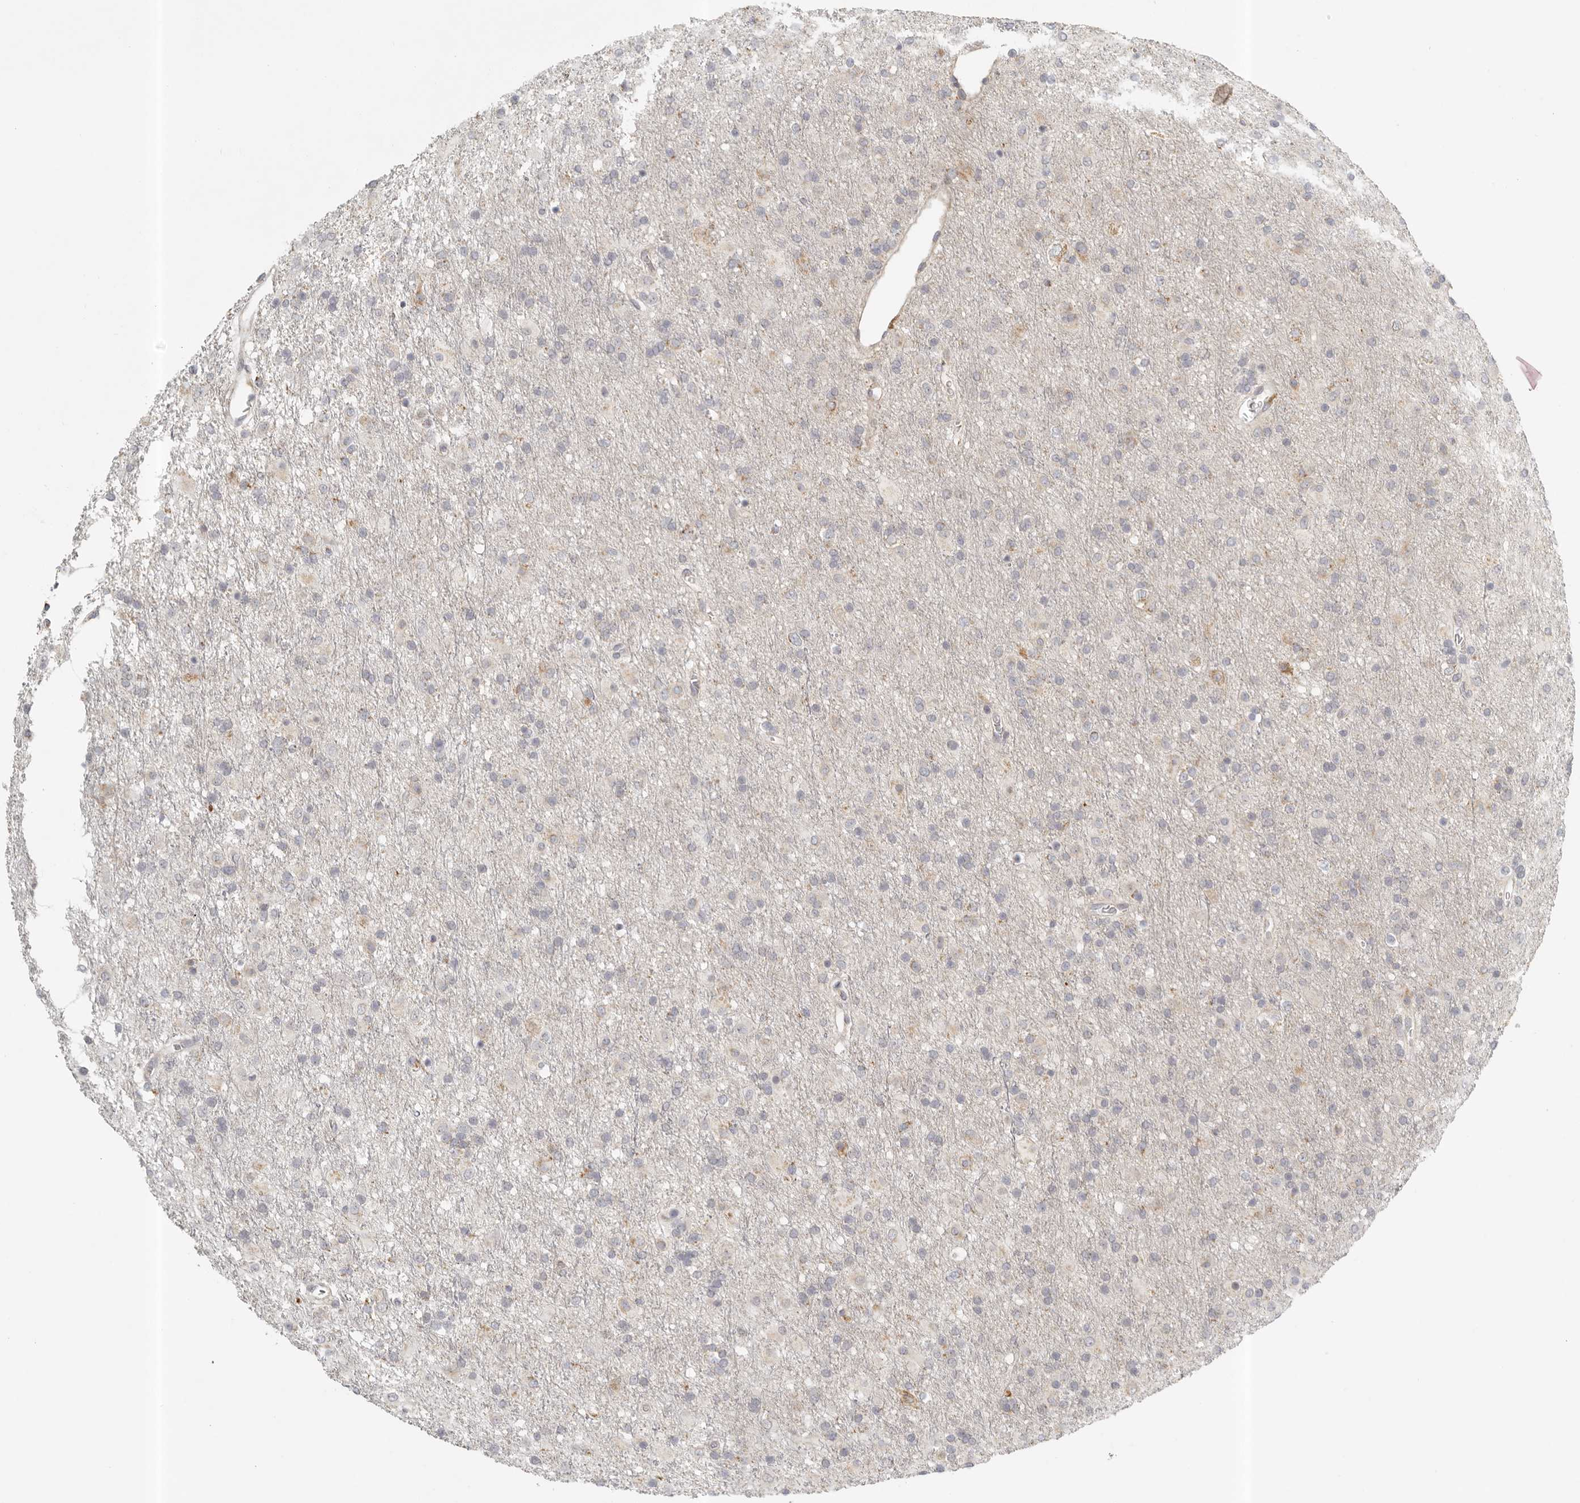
{"staining": {"intensity": "negative", "quantity": "none", "location": "none"}, "tissue": "glioma", "cell_type": "Tumor cells", "image_type": "cancer", "snomed": [{"axis": "morphology", "description": "Glioma, malignant, Low grade"}, {"axis": "topography", "description": "Brain"}], "caption": "Malignant low-grade glioma was stained to show a protein in brown. There is no significant staining in tumor cells.", "gene": "KDF1", "patient": {"sex": "male", "age": 65}}